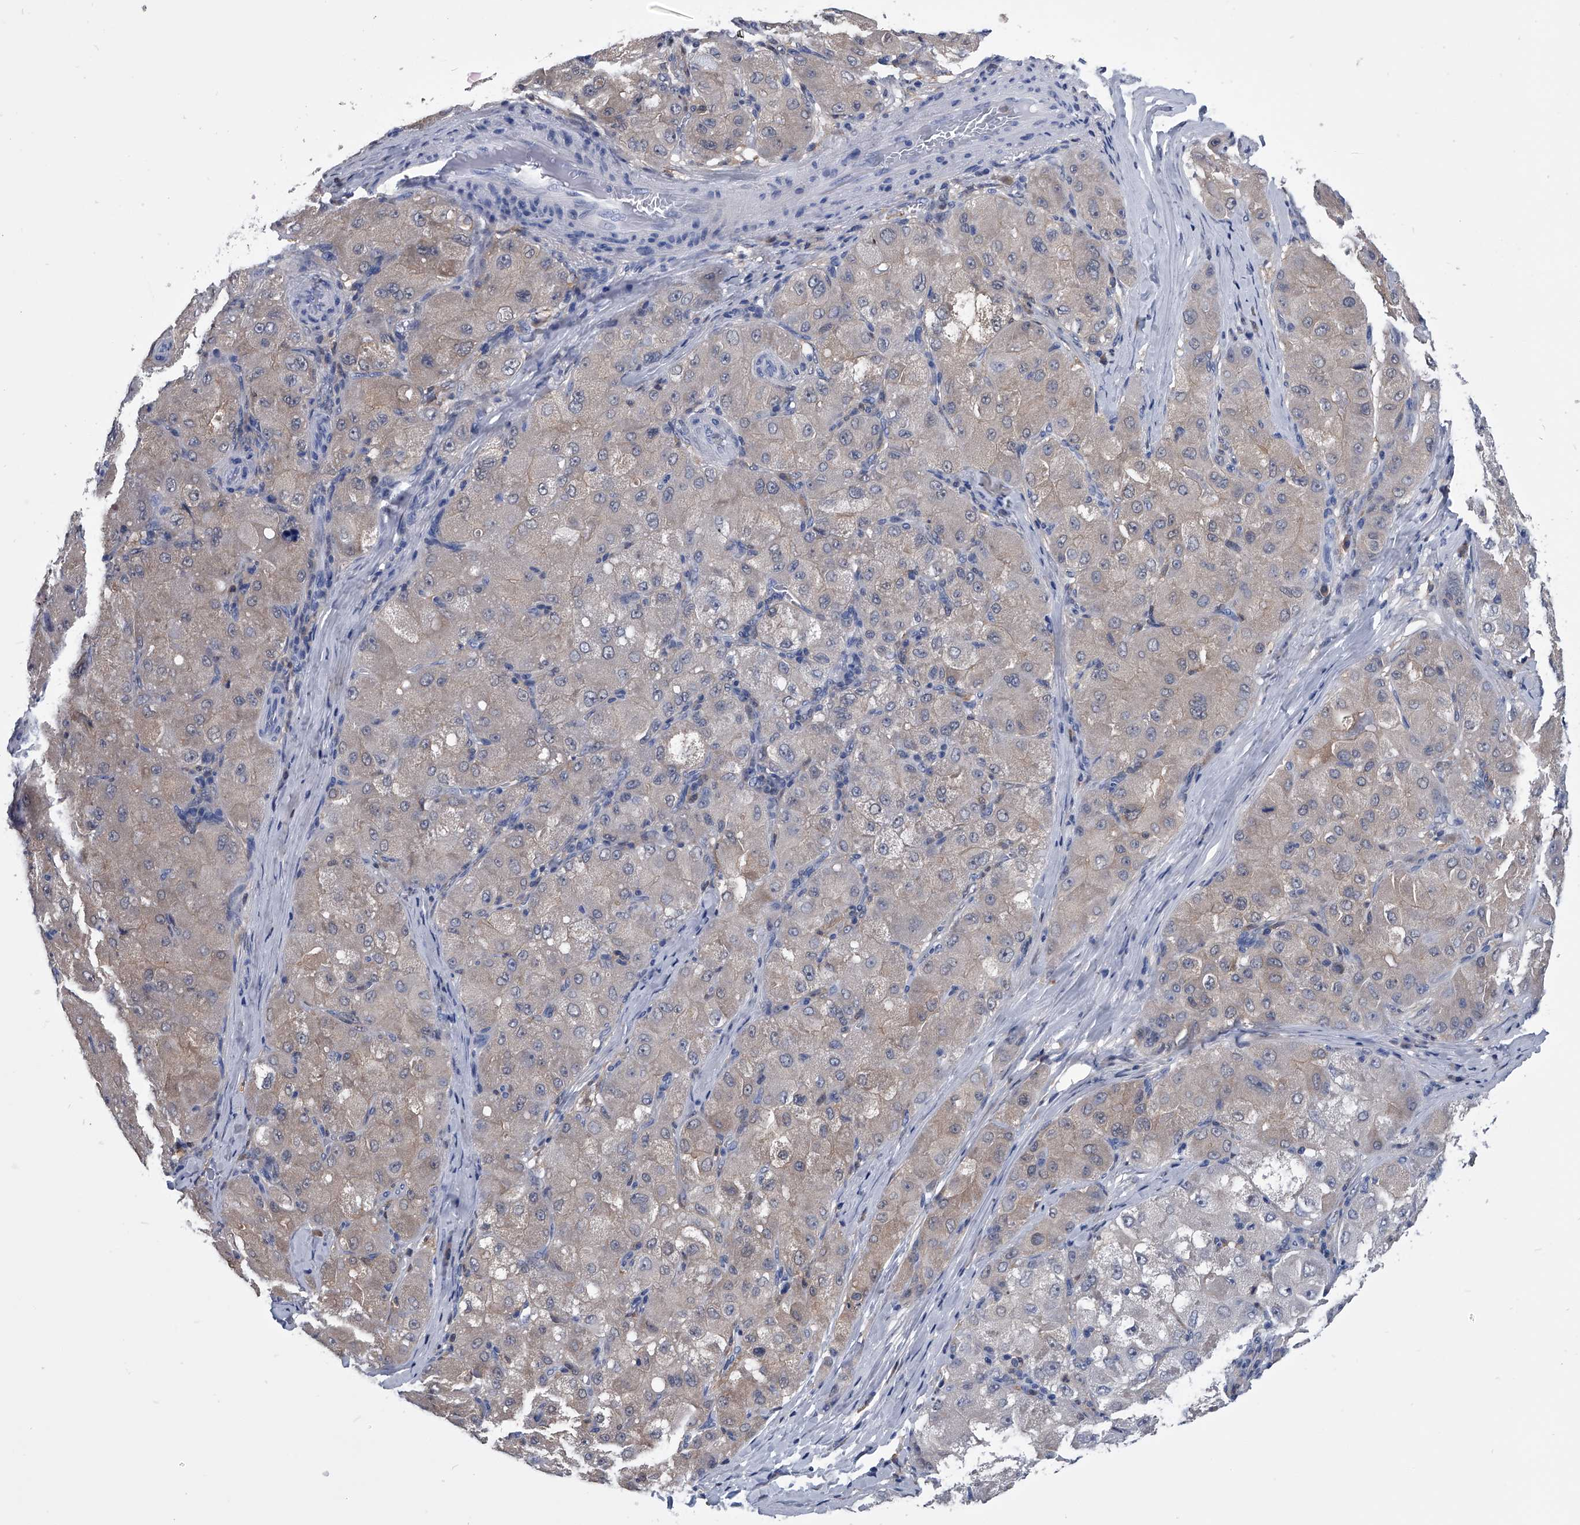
{"staining": {"intensity": "weak", "quantity": "25%-75%", "location": "cytoplasmic/membranous"}, "tissue": "liver cancer", "cell_type": "Tumor cells", "image_type": "cancer", "snomed": [{"axis": "morphology", "description": "Carcinoma, Hepatocellular, NOS"}, {"axis": "topography", "description": "Liver"}], "caption": "Human liver cancer stained for a protein (brown) demonstrates weak cytoplasmic/membranous positive staining in approximately 25%-75% of tumor cells.", "gene": "PDXK", "patient": {"sex": "male", "age": 80}}